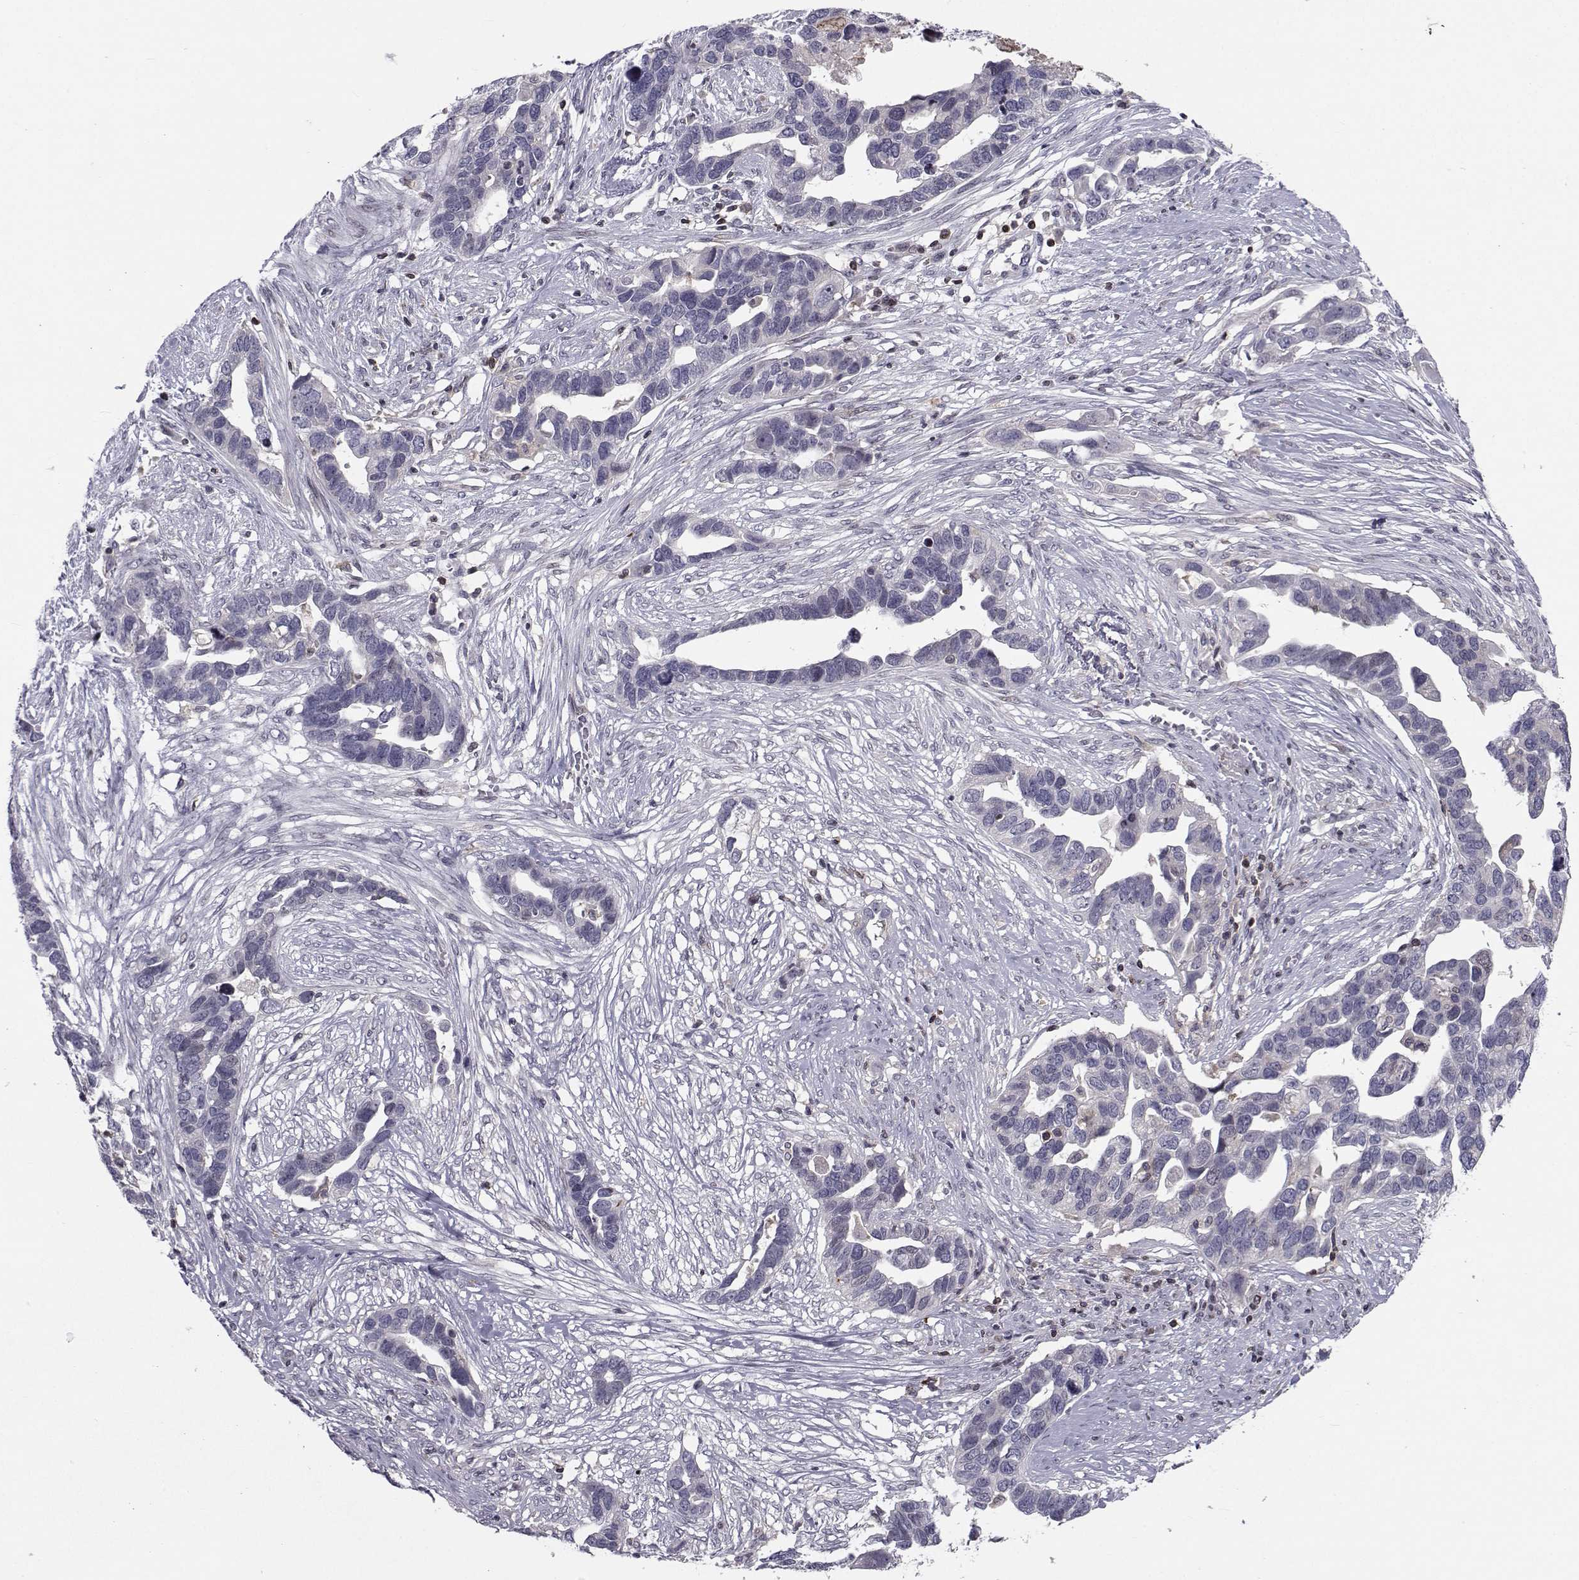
{"staining": {"intensity": "negative", "quantity": "none", "location": "none"}, "tissue": "ovarian cancer", "cell_type": "Tumor cells", "image_type": "cancer", "snomed": [{"axis": "morphology", "description": "Cystadenocarcinoma, serous, NOS"}, {"axis": "topography", "description": "Ovary"}], "caption": "The IHC image has no significant positivity in tumor cells of ovarian cancer tissue.", "gene": "PCP4L1", "patient": {"sex": "female", "age": 54}}